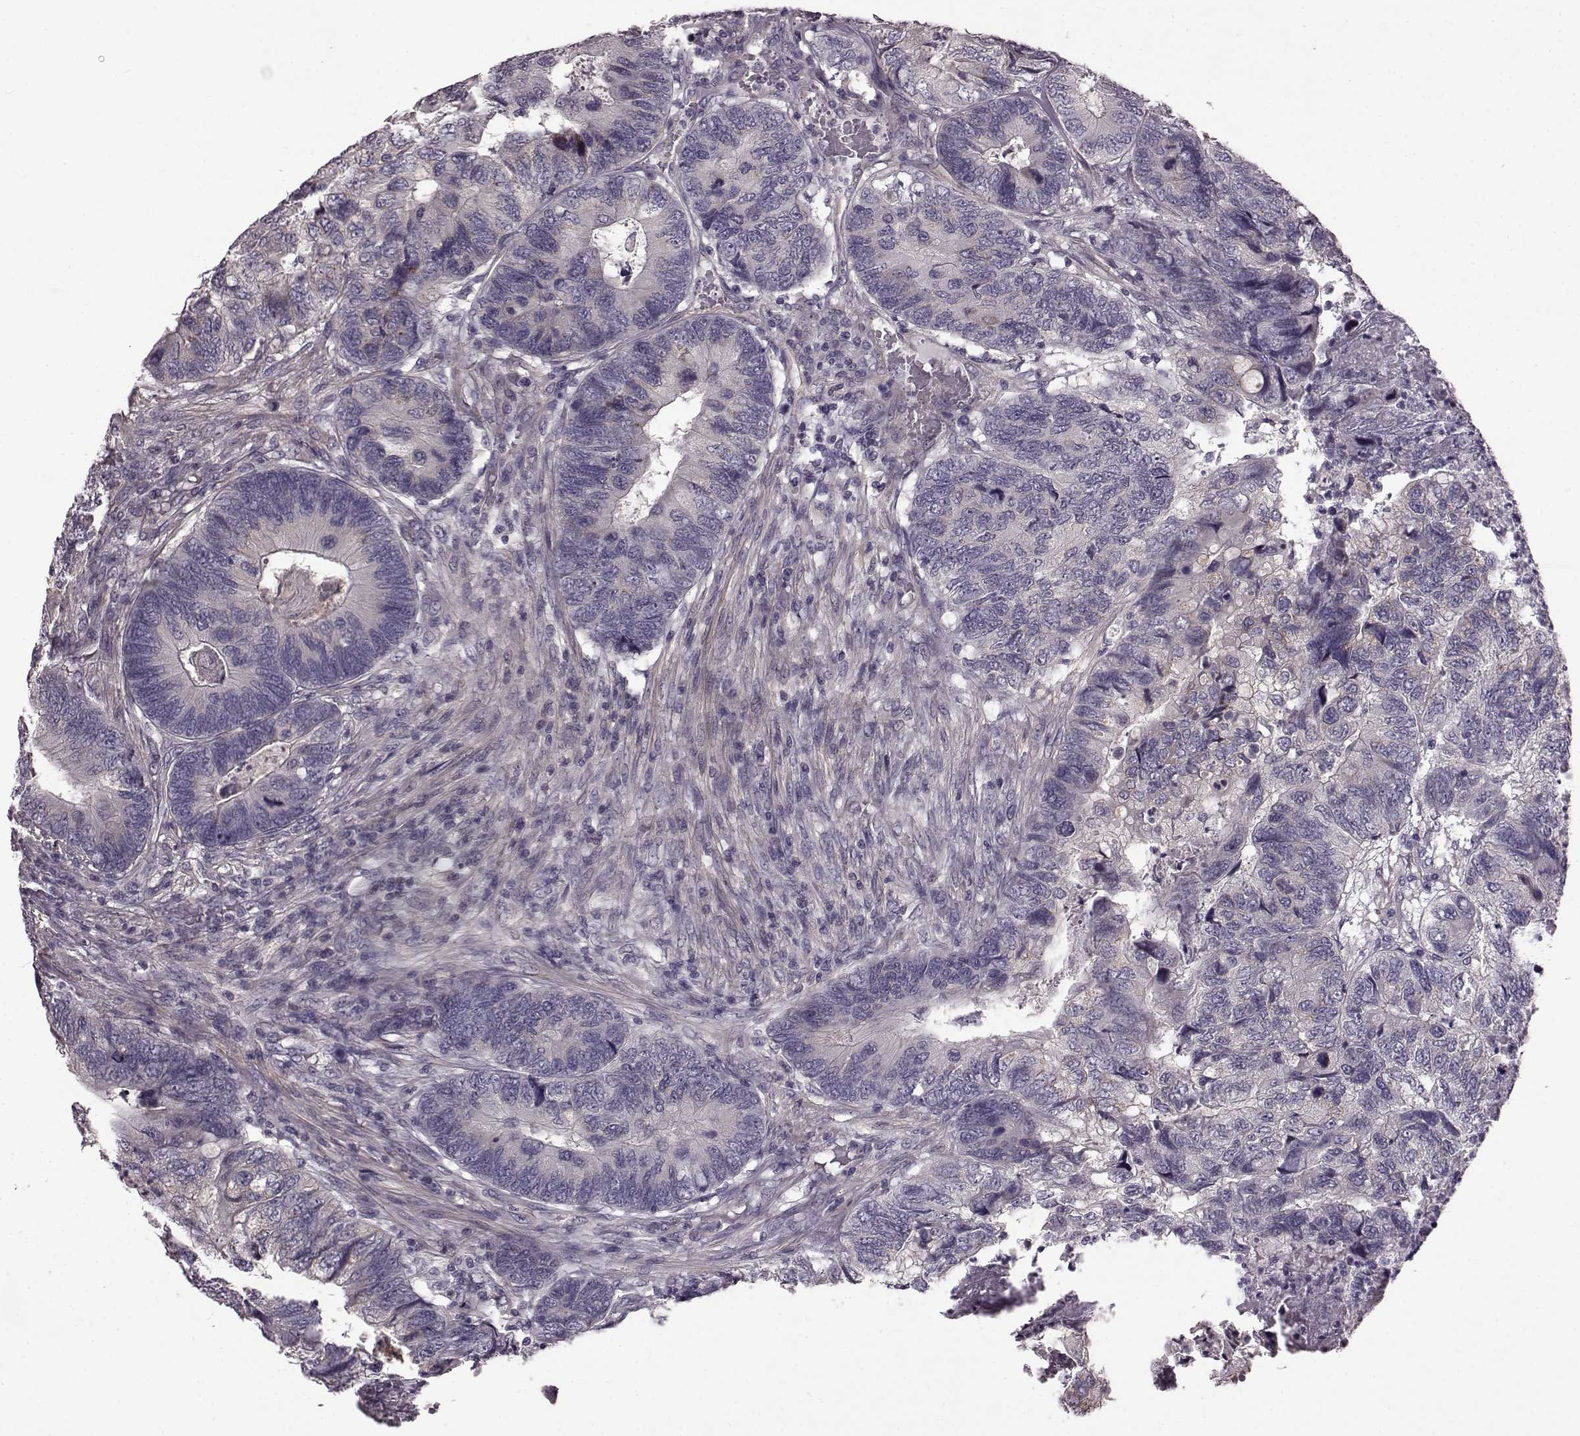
{"staining": {"intensity": "negative", "quantity": "none", "location": "none"}, "tissue": "colorectal cancer", "cell_type": "Tumor cells", "image_type": "cancer", "snomed": [{"axis": "morphology", "description": "Adenocarcinoma, NOS"}, {"axis": "topography", "description": "Colon"}], "caption": "The histopathology image shows no significant expression in tumor cells of colorectal cancer (adenocarcinoma).", "gene": "GRK1", "patient": {"sex": "female", "age": 67}}